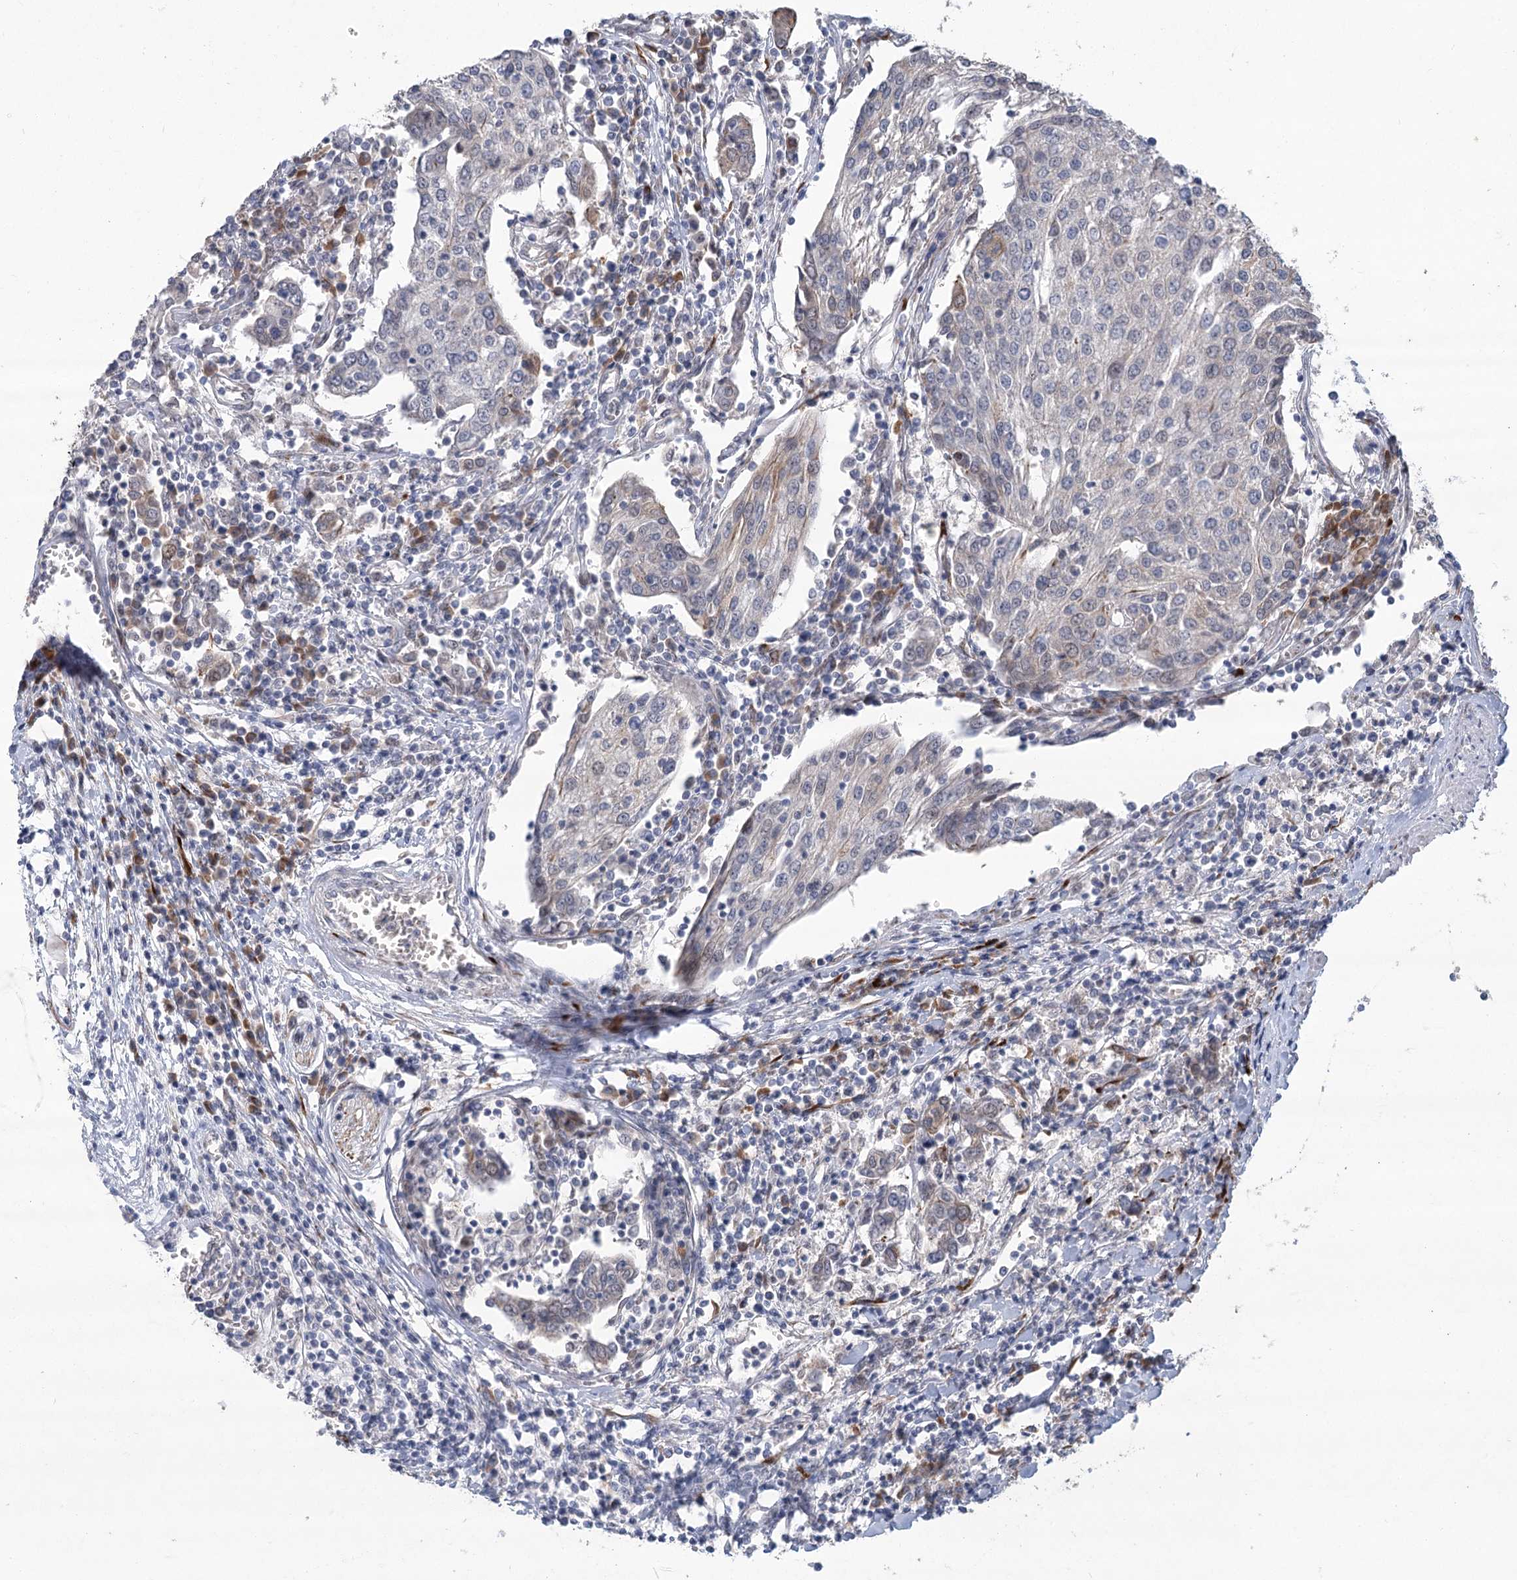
{"staining": {"intensity": "weak", "quantity": "<25%", "location": "cytoplasmic/membranous"}, "tissue": "urothelial cancer", "cell_type": "Tumor cells", "image_type": "cancer", "snomed": [{"axis": "morphology", "description": "Urothelial carcinoma, High grade"}, {"axis": "topography", "description": "Urinary bladder"}], "caption": "Protein analysis of urothelial cancer displays no significant staining in tumor cells.", "gene": "GCNT4", "patient": {"sex": "female", "age": 85}}